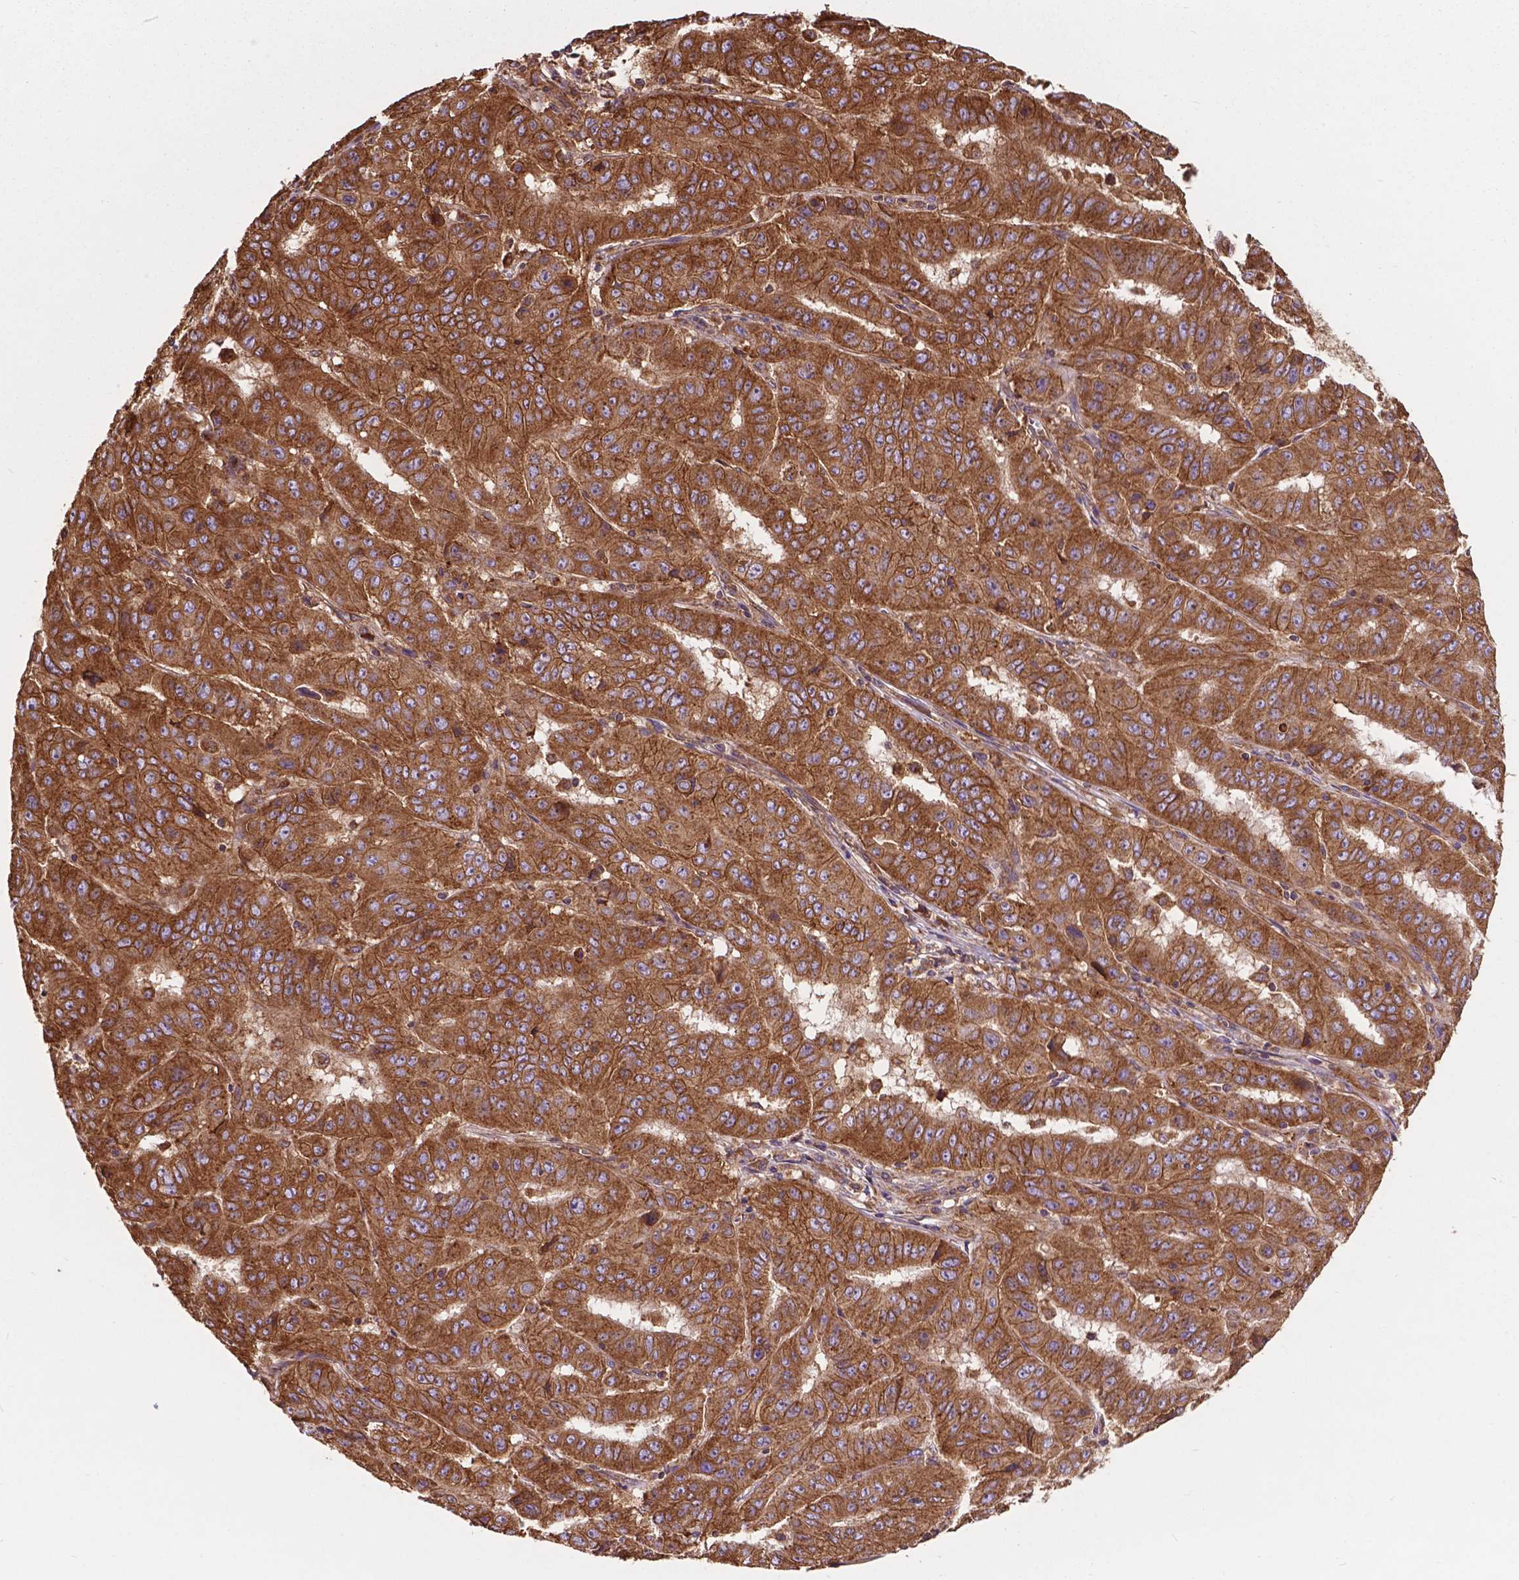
{"staining": {"intensity": "moderate", "quantity": ">75%", "location": "cytoplasmic/membranous"}, "tissue": "pancreatic cancer", "cell_type": "Tumor cells", "image_type": "cancer", "snomed": [{"axis": "morphology", "description": "Adenocarcinoma, NOS"}, {"axis": "topography", "description": "Pancreas"}], "caption": "Tumor cells show medium levels of moderate cytoplasmic/membranous positivity in about >75% of cells in human adenocarcinoma (pancreatic).", "gene": "CCDC71L", "patient": {"sex": "male", "age": 63}}